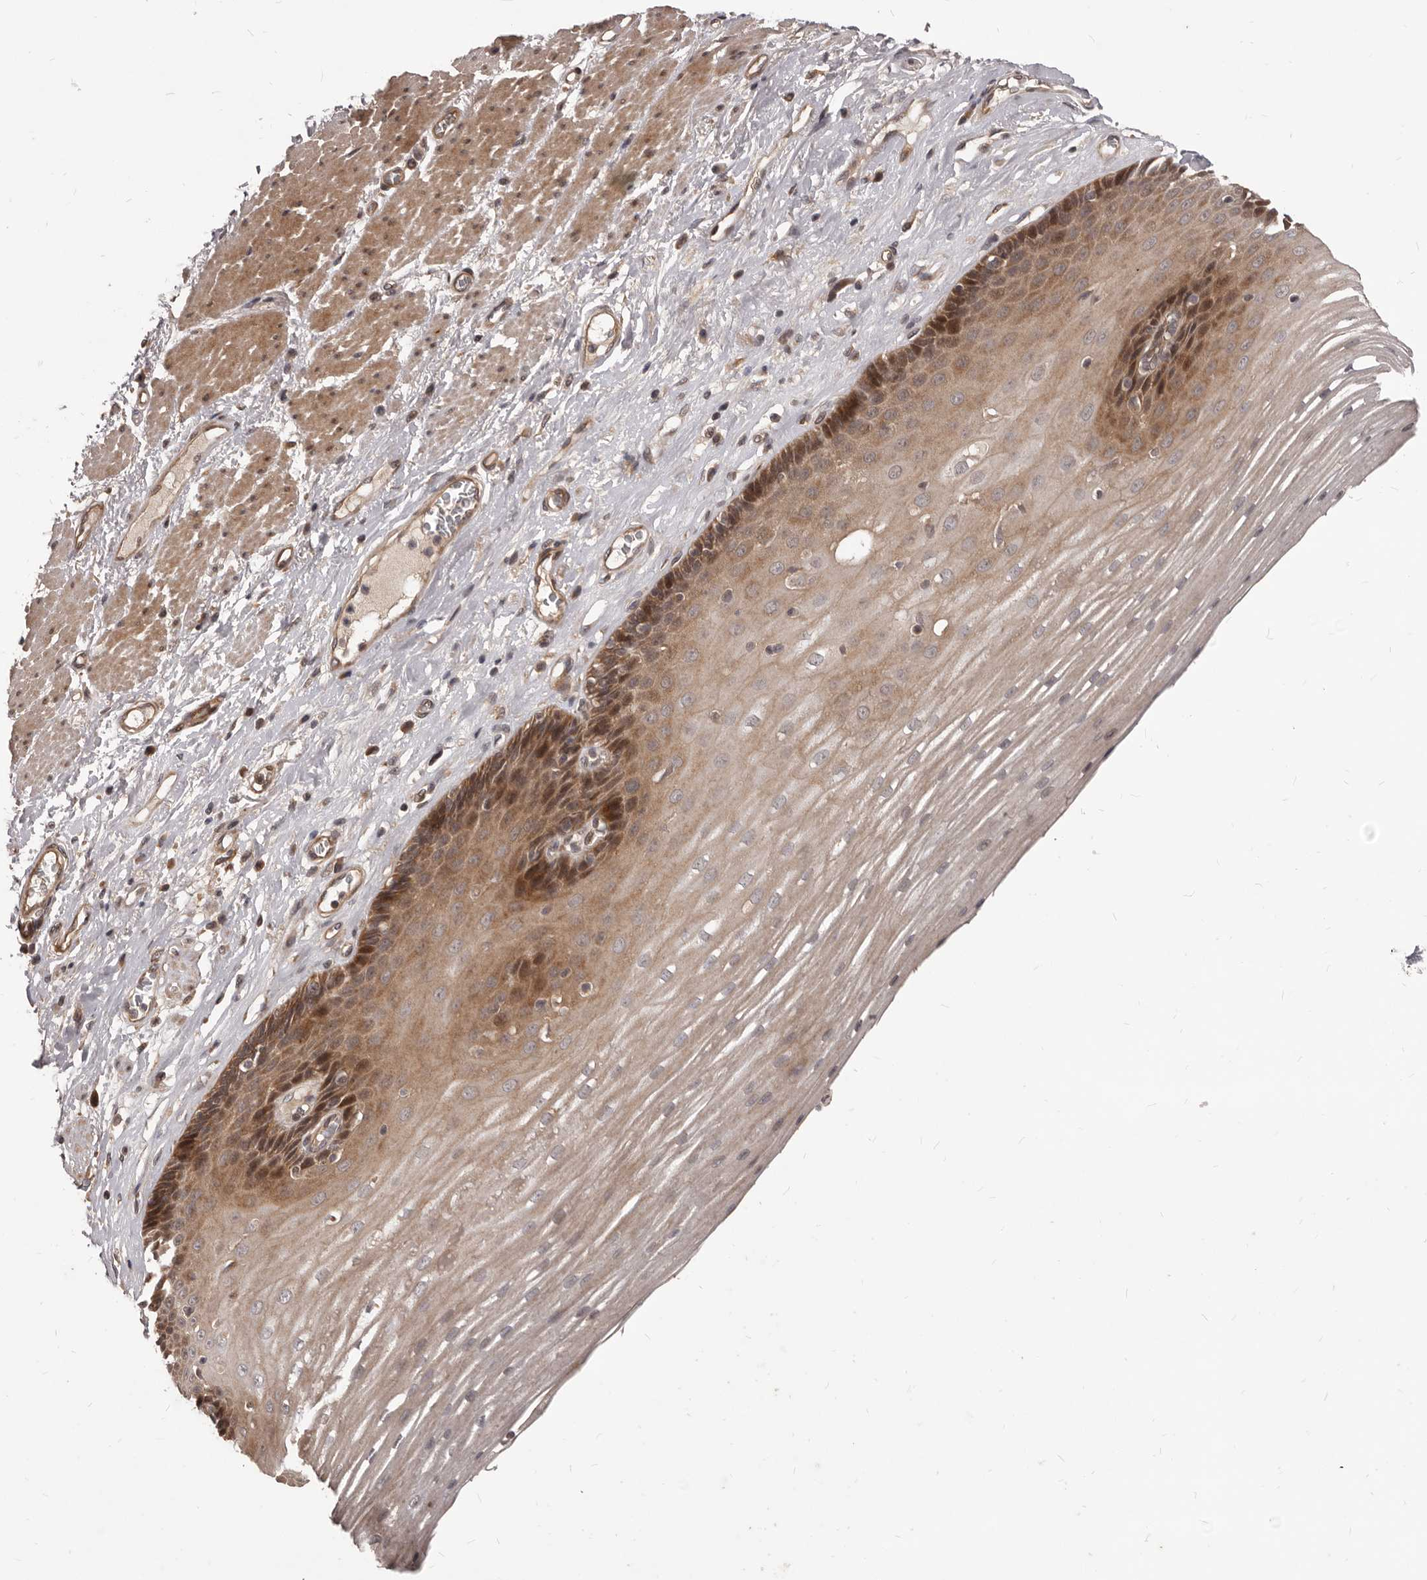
{"staining": {"intensity": "moderate", "quantity": ">75%", "location": "cytoplasmic/membranous,nuclear"}, "tissue": "esophagus", "cell_type": "Squamous epithelial cells", "image_type": "normal", "snomed": [{"axis": "morphology", "description": "Normal tissue, NOS"}, {"axis": "topography", "description": "Esophagus"}], "caption": "Immunohistochemistry (IHC) of normal esophagus displays medium levels of moderate cytoplasmic/membranous,nuclear positivity in approximately >75% of squamous epithelial cells. The protein of interest is shown in brown color, while the nuclei are stained blue.", "gene": "GABPB2", "patient": {"sex": "male", "age": 62}}